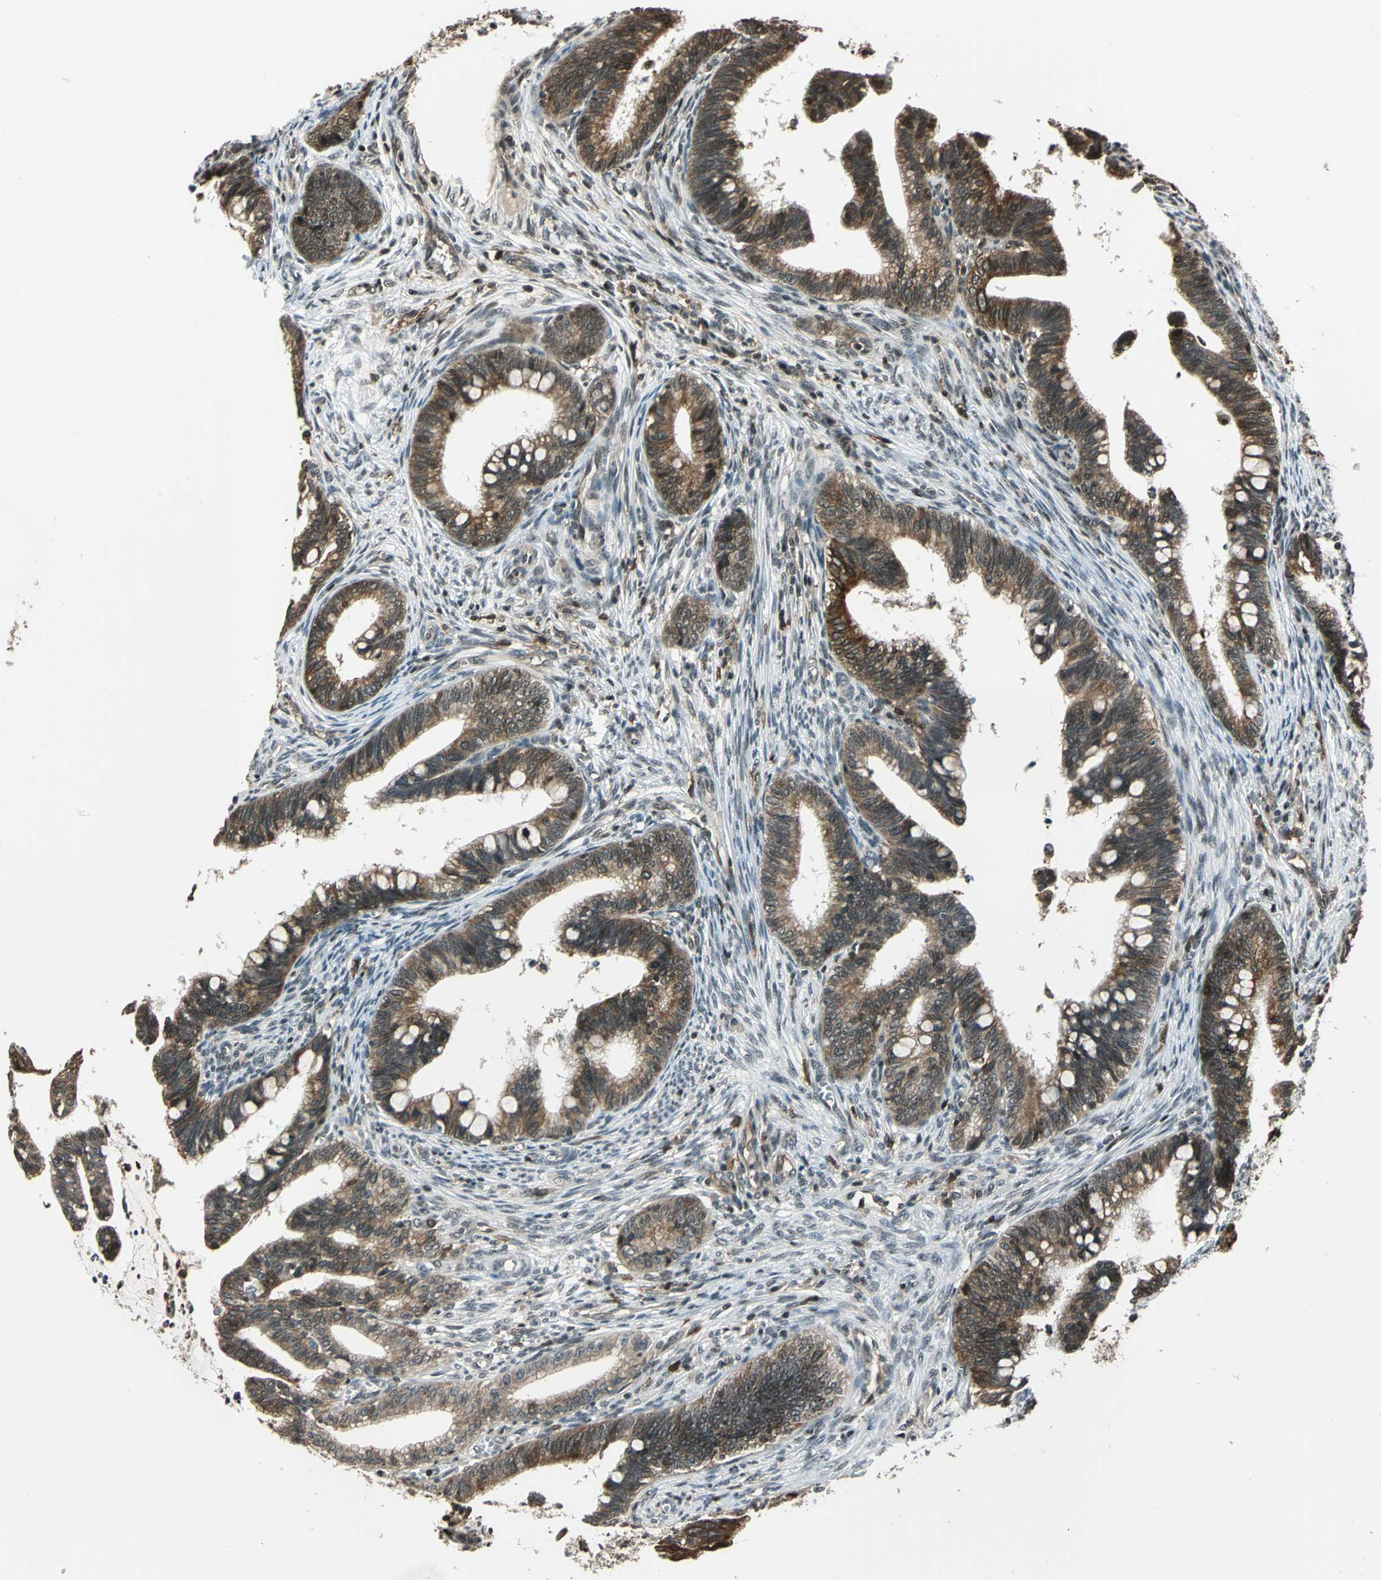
{"staining": {"intensity": "moderate", "quantity": ">75%", "location": "cytoplasmic/membranous,nuclear"}, "tissue": "cervical cancer", "cell_type": "Tumor cells", "image_type": "cancer", "snomed": [{"axis": "morphology", "description": "Adenocarcinoma, NOS"}, {"axis": "topography", "description": "Cervix"}], "caption": "Protein expression analysis of human cervical adenocarcinoma reveals moderate cytoplasmic/membranous and nuclear staining in about >75% of tumor cells. The staining is performed using DAB (3,3'-diaminobenzidine) brown chromogen to label protein expression. The nuclei are counter-stained blue using hematoxylin.", "gene": "NR2C2", "patient": {"sex": "female", "age": 36}}